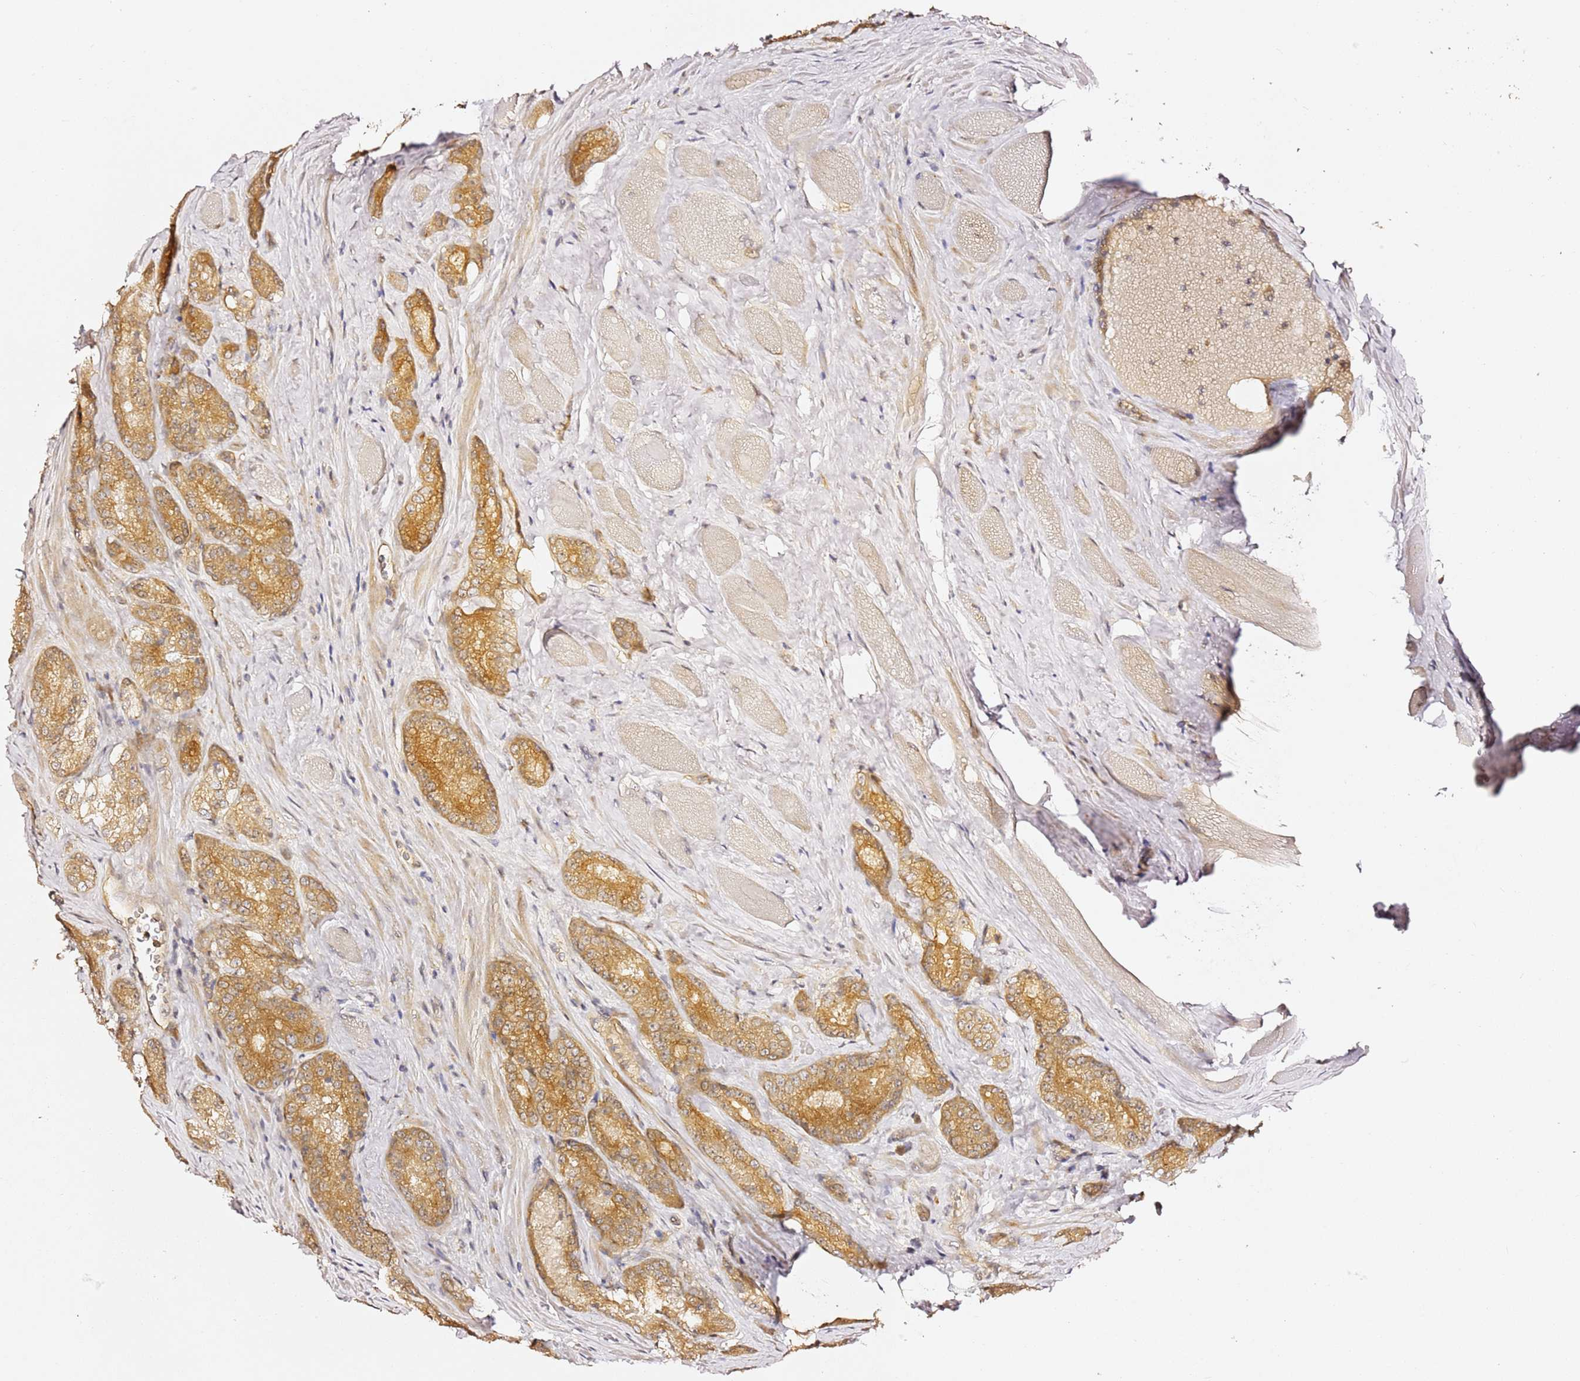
{"staining": {"intensity": "moderate", "quantity": ">75%", "location": "cytoplasmic/membranous"}, "tissue": "prostate cancer", "cell_type": "Tumor cells", "image_type": "cancer", "snomed": [{"axis": "morphology", "description": "Adenocarcinoma, Low grade"}, {"axis": "topography", "description": "Prostate"}], "caption": "Human prostate cancer stained with a brown dye reveals moderate cytoplasmic/membranous positive expression in about >75% of tumor cells.", "gene": "OSBPL2", "patient": {"sex": "male", "age": 68}}